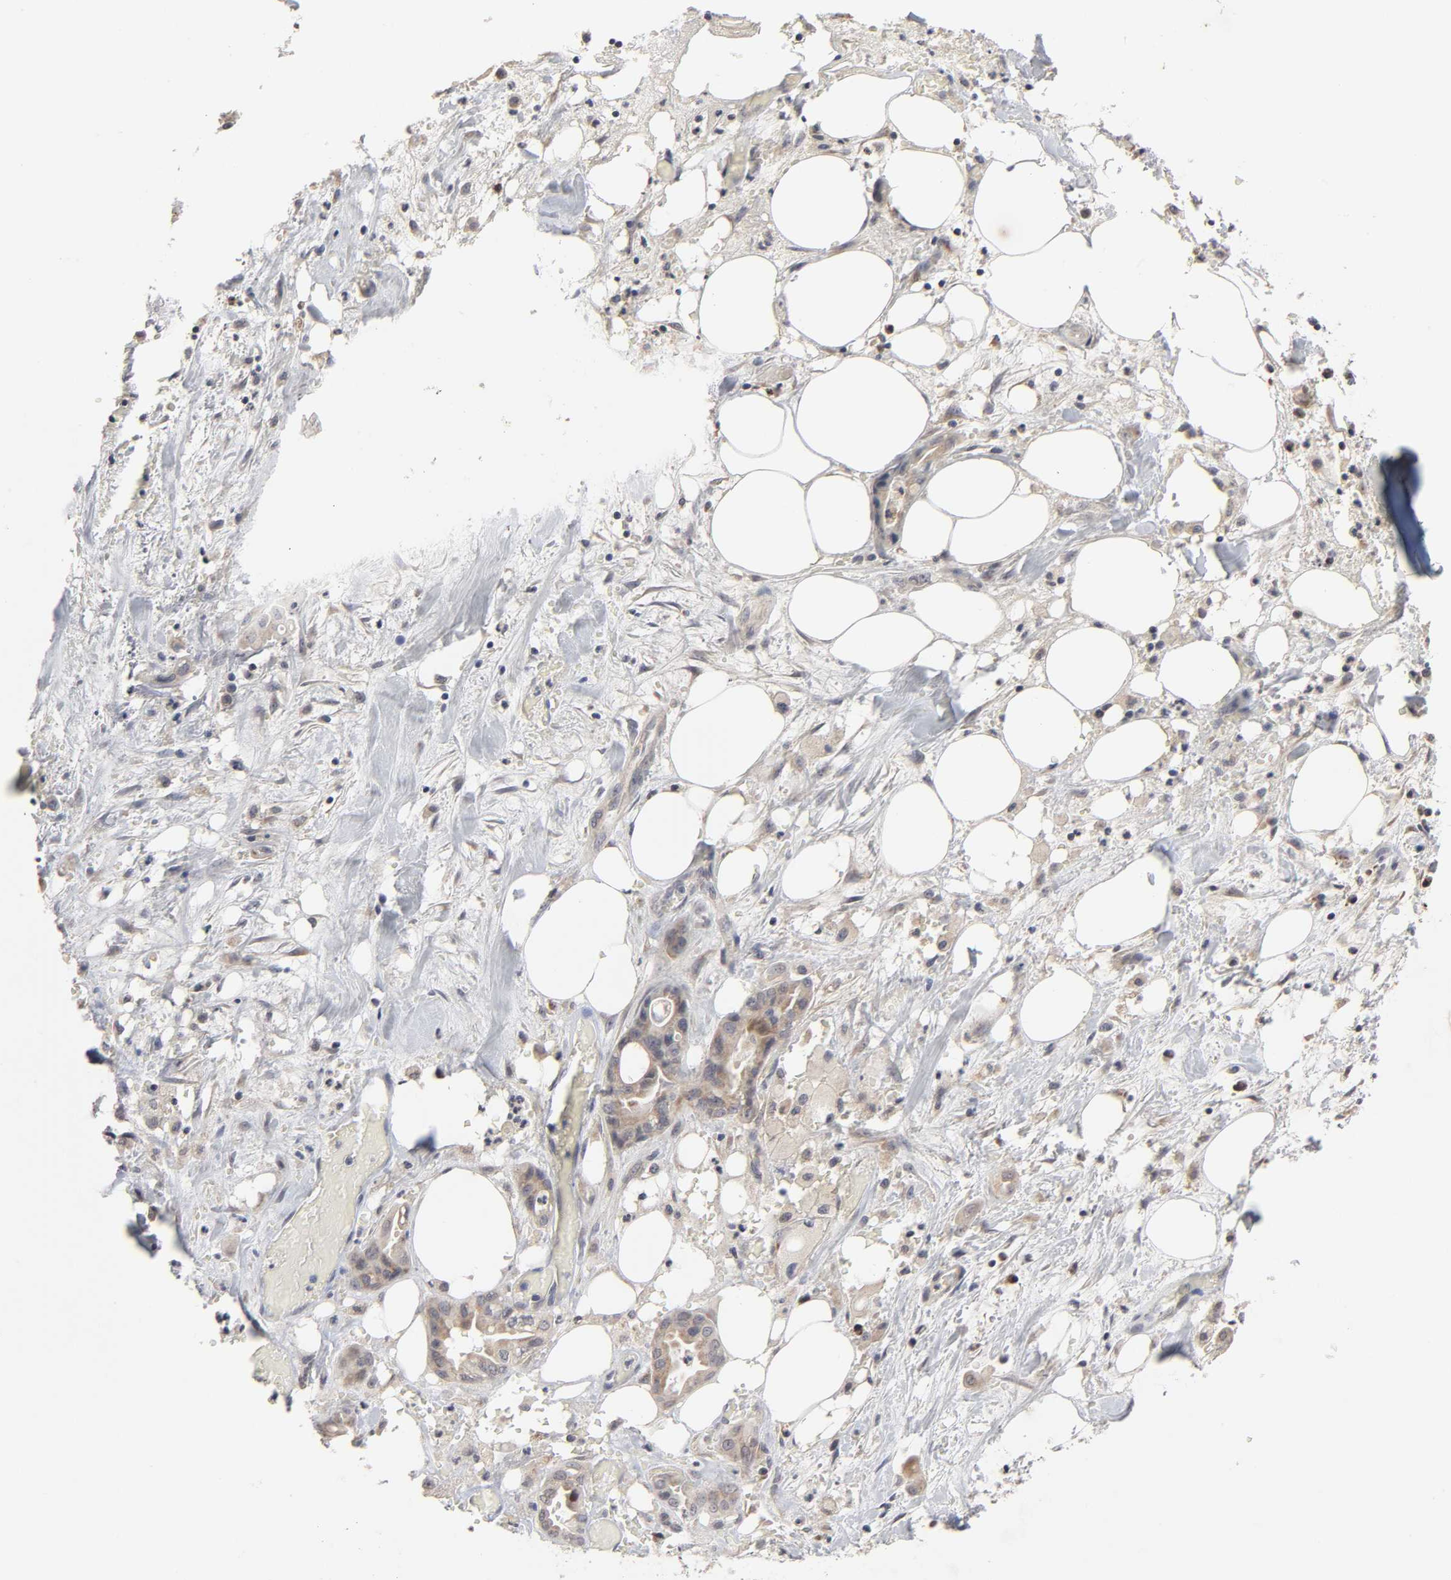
{"staining": {"intensity": "moderate", "quantity": ">75%", "location": "cytoplasmic/membranous"}, "tissue": "liver cancer", "cell_type": "Tumor cells", "image_type": "cancer", "snomed": [{"axis": "morphology", "description": "Cholangiocarcinoma"}, {"axis": "topography", "description": "Liver"}], "caption": "Immunohistochemical staining of human liver cholangiocarcinoma reveals moderate cytoplasmic/membranous protein positivity in approximately >75% of tumor cells.", "gene": "AUH", "patient": {"sex": "female", "age": 68}}